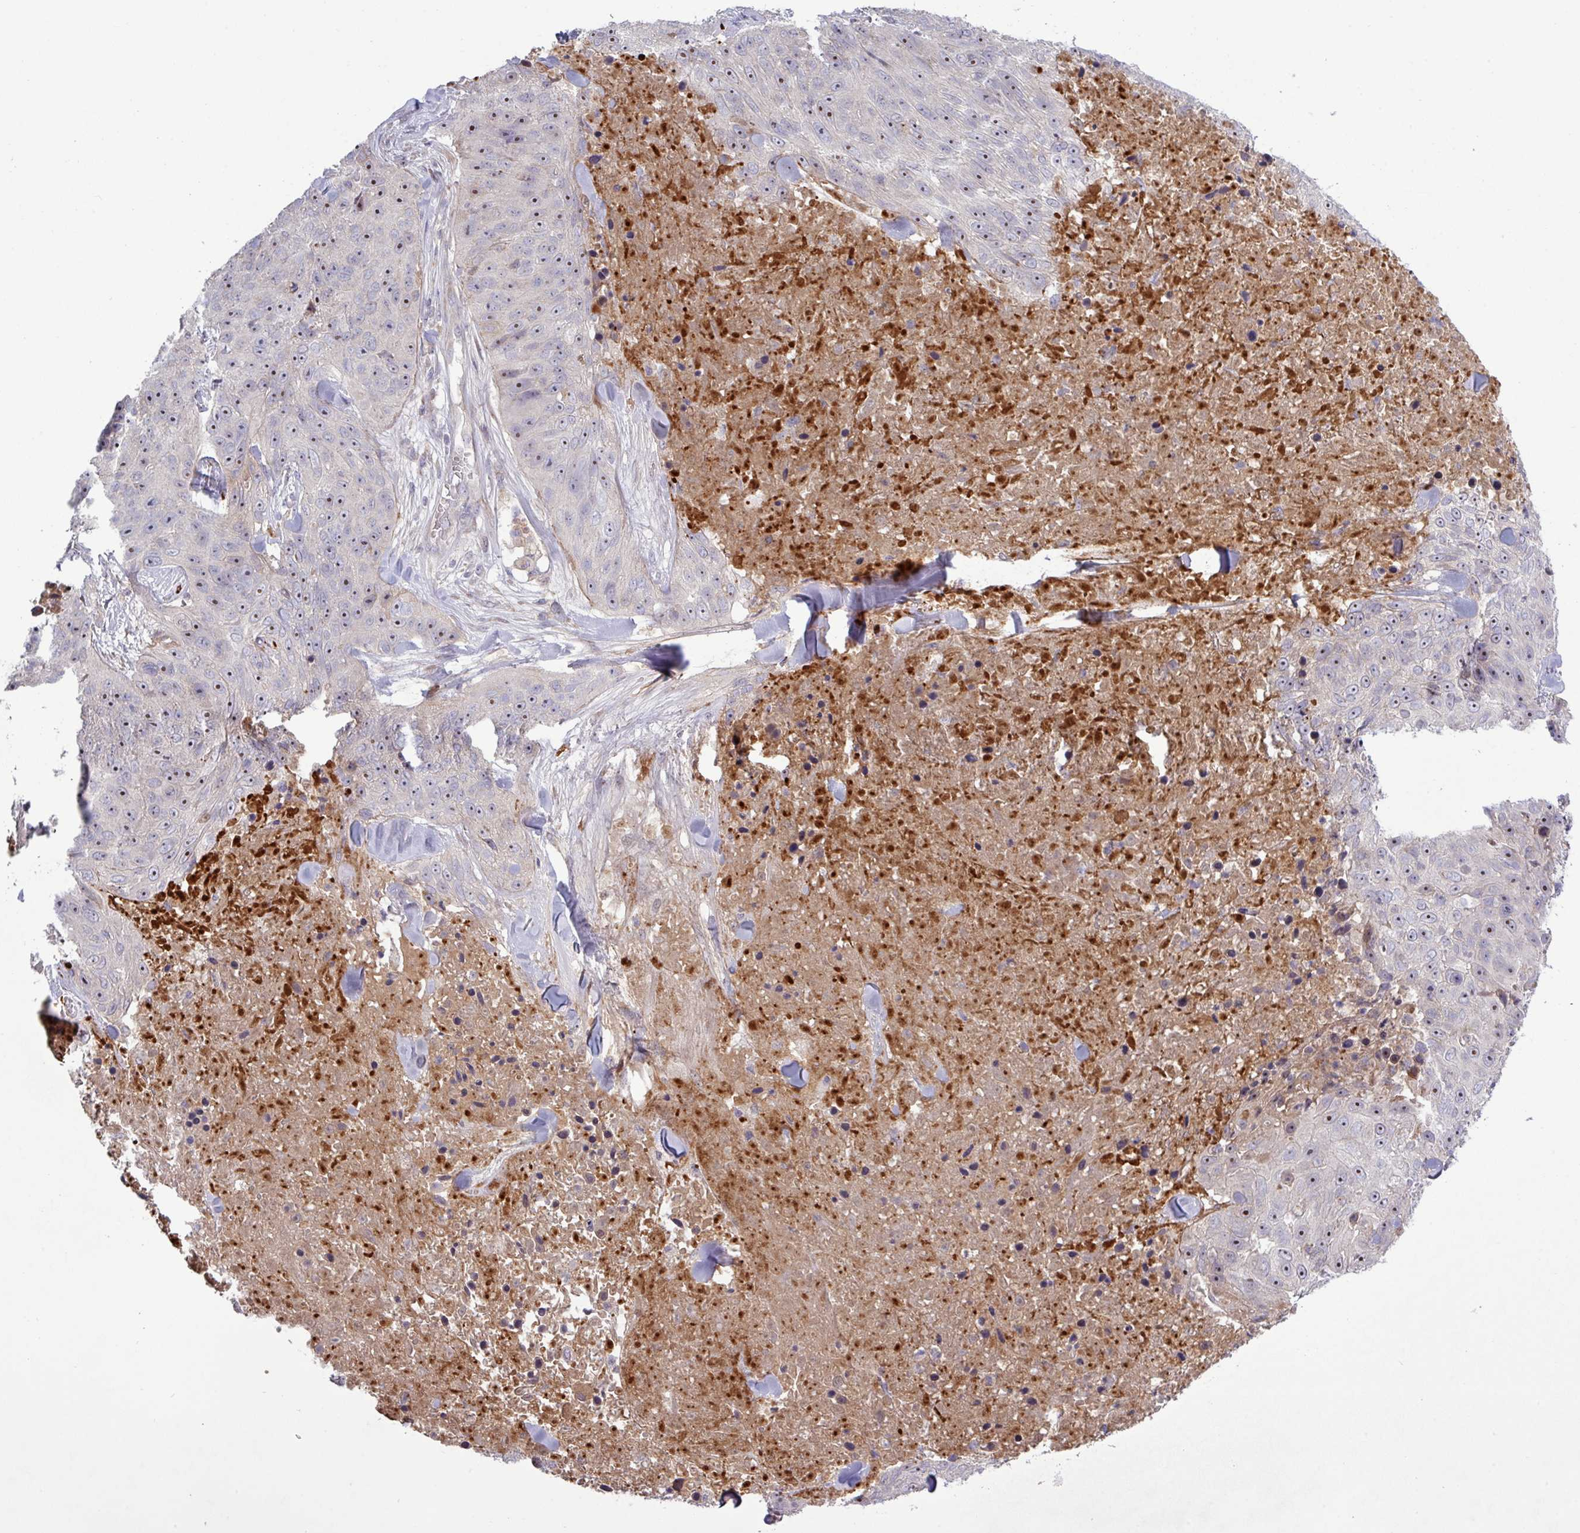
{"staining": {"intensity": "moderate", "quantity": "25%-75%", "location": "nuclear"}, "tissue": "skin cancer", "cell_type": "Tumor cells", "image_type": "cancer", "snomed": [{"axis": "morphology", "description": "Squamous cell carcinoma, NOS"}, {"axis": "topography", "description": "Skin"}], "caption": "IHC image of human squamous cell carcinoma (skin) stained for a protein (brown), which exhibits medium levels of moderate nuclear expression in about 25%-75% of tumor cells.", "gene": "TNFSF12", "patient": {"sex": "female", "age": 87}}